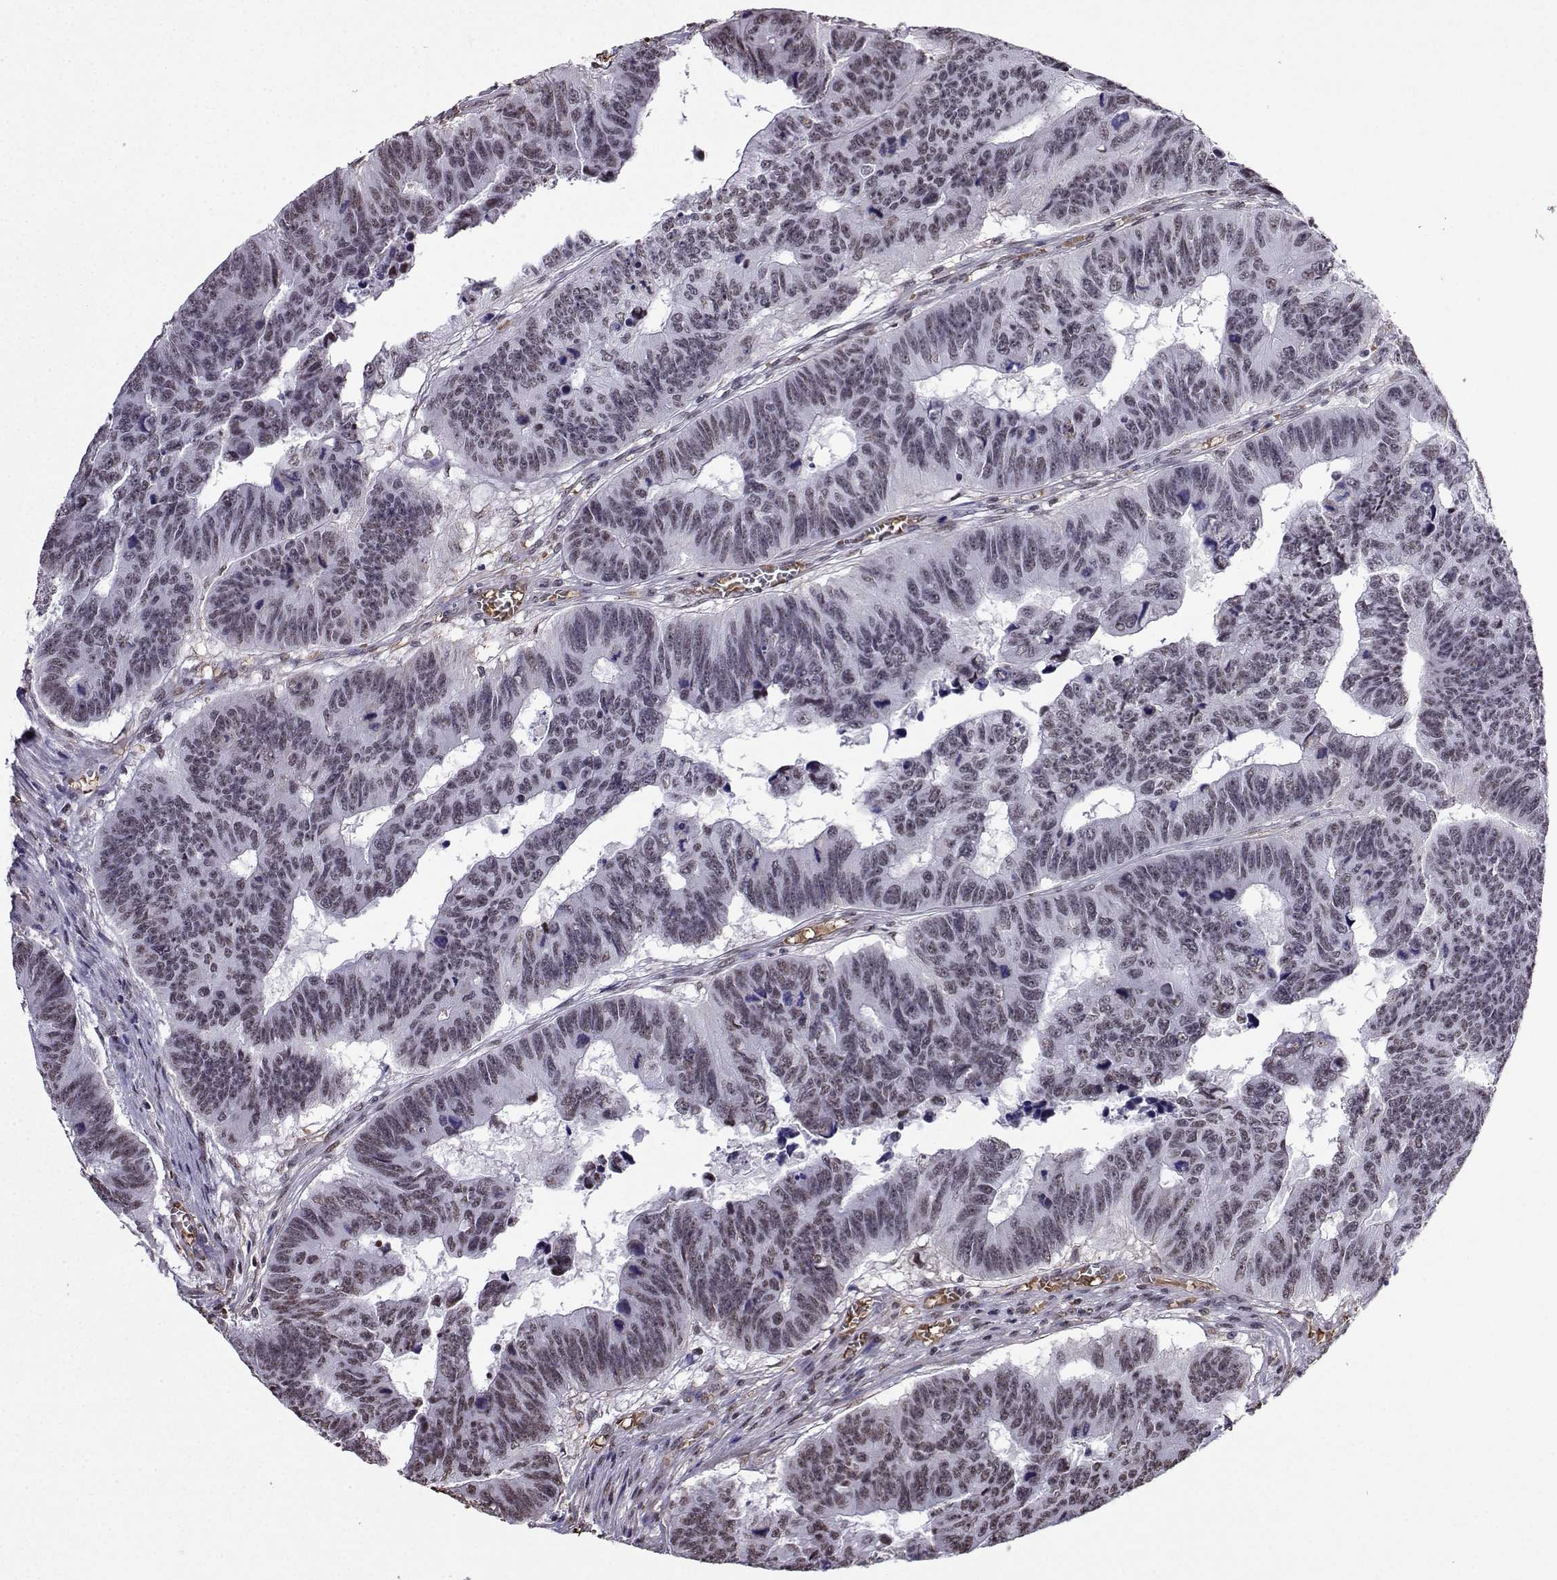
{"staining": {"intensity": "negative", "quantity": "none", "location": "none"}, "tissue": "colorectal cancer", "cell_type": "Tumor cells", "image_type": "cancer", "snomed": [{"axis": "morphology", "description": "Adenocarcinoma, NOS"}, {"axis": "topography", "description": "Appendix"}, {"axis": "topography", "description": "Colon"}, {"axis": "topography", "description": "Cecum"}, {"axis": "topography", "description": "Colon asc"}], "caption": "Immunohistochemistry image of neoplastic tissue: colorectal adenocarcinoma stained with DAB reveals no significant protein positivity in tumor cells.", "gene": "CCNK", "patient": {"sex": "female", "age": 85}}